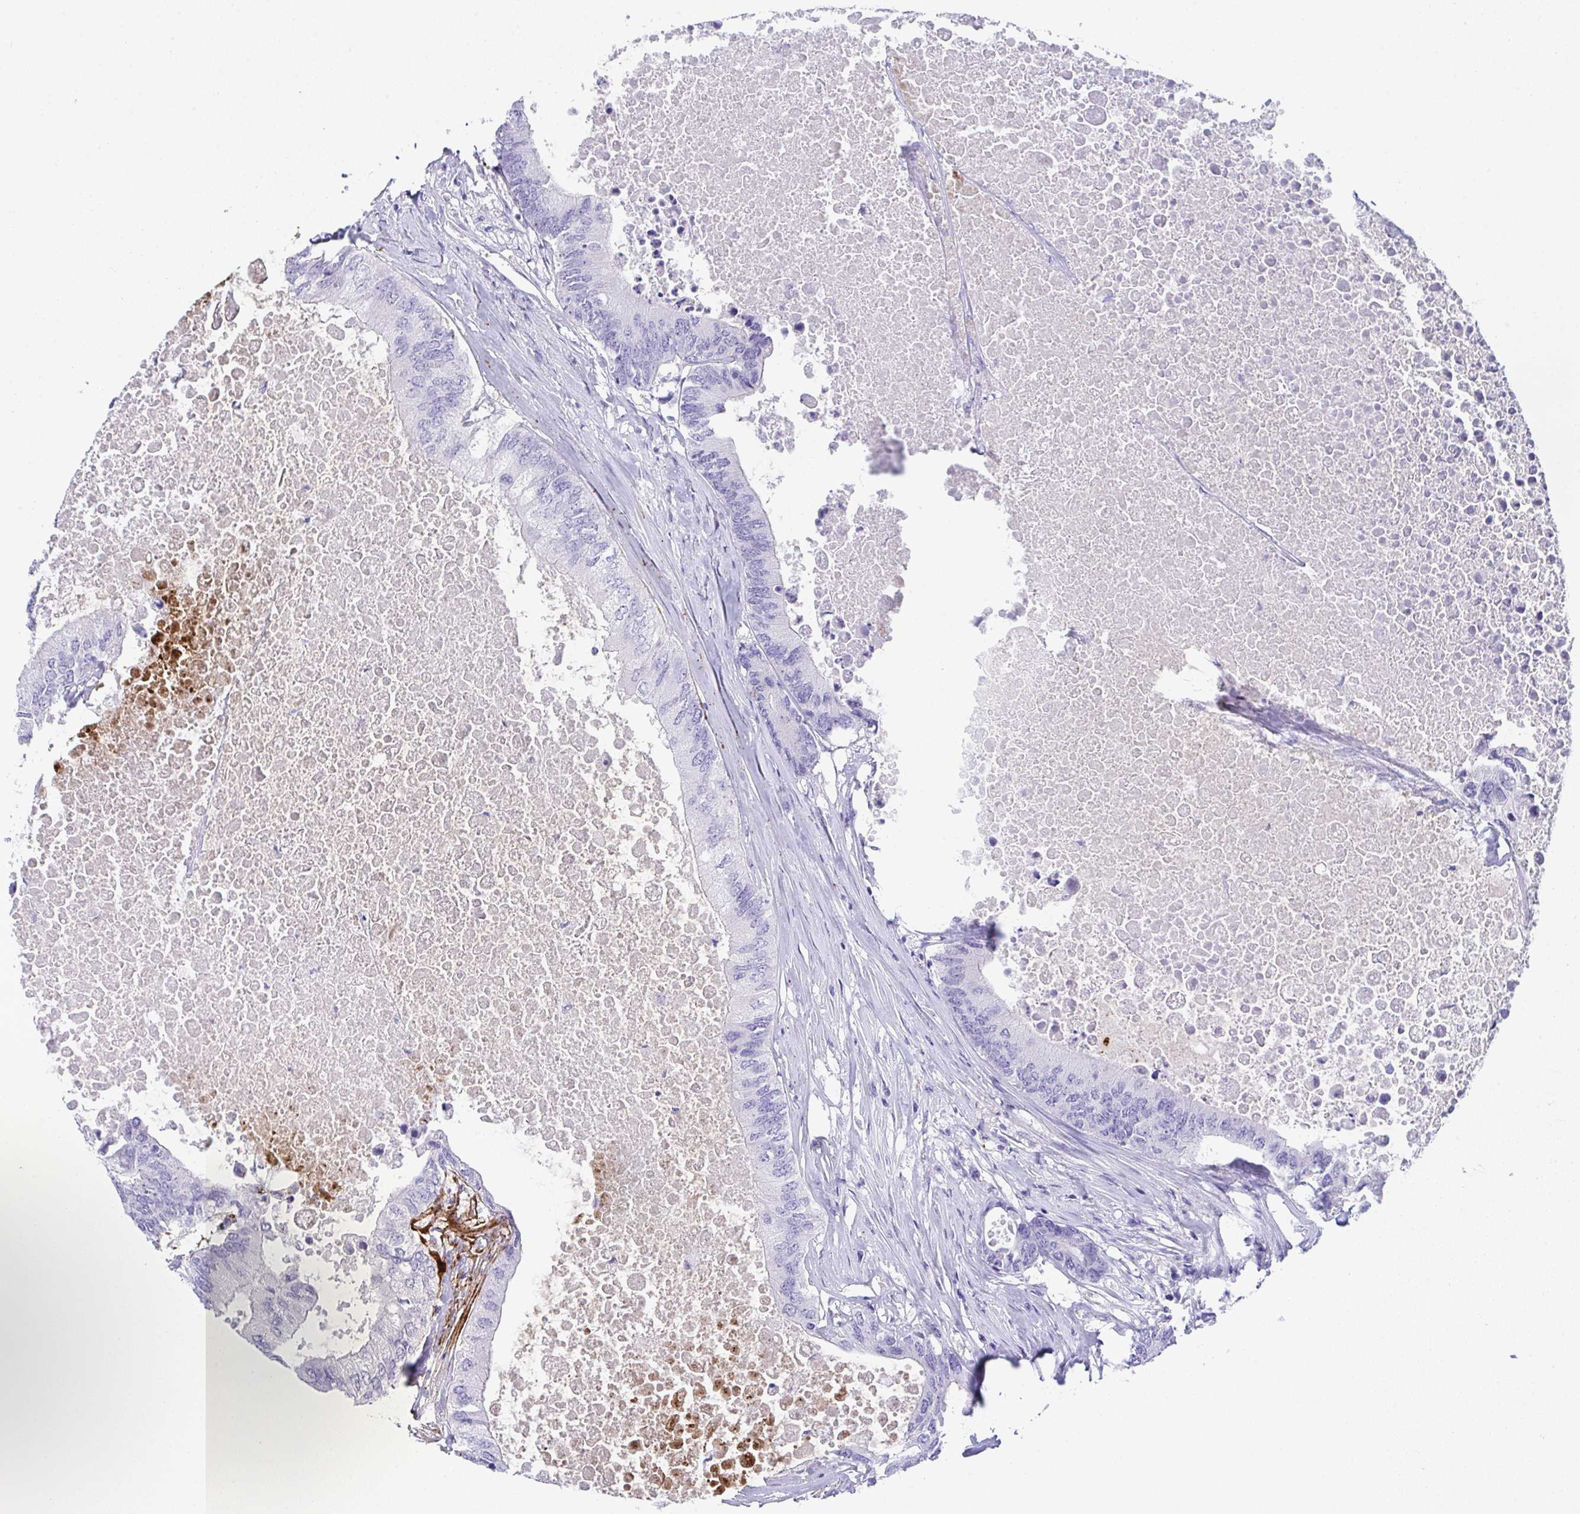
{"staining": {"intensity": "negative", "quantity": "none", "location": "none"}, "tissue": "colorectal cancer", "cell_type": "Tumor cells", "image_type": "cancer", "snomed": [{"axis": "morphology", "description": "Adenocarcinoma, NOS"}, {"axis": "topography", "description": "Colon"}], "caption": "Micrograph shows no significant protein expression in tumor cells of adenocarcinoma (colorectal).", "gene": "KMT2E", "patient": {"sex": "male", "age": 71}}